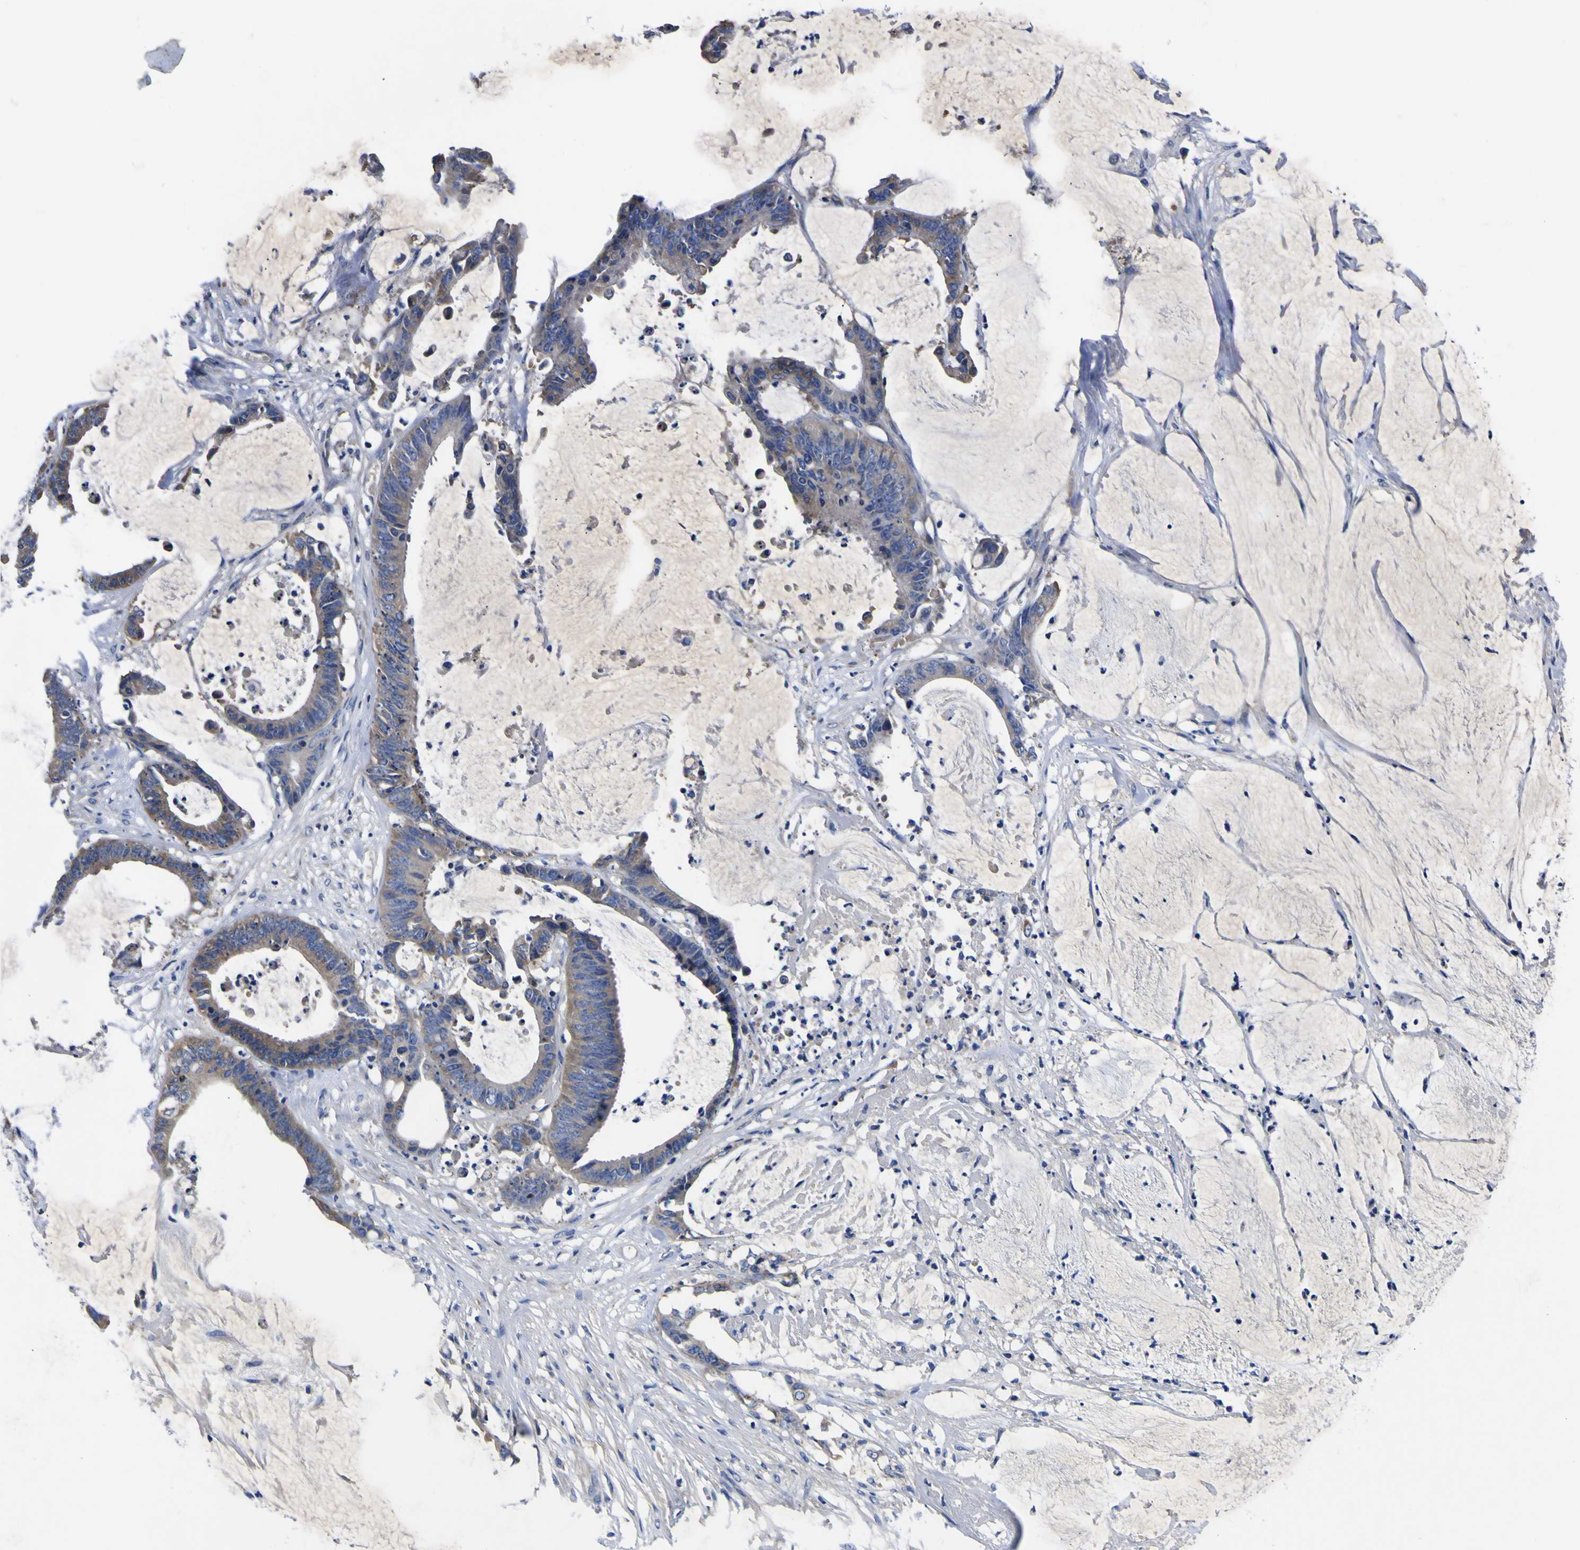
{"staining": {"intensity": "negative", "quantity": "none", "location": "none"}, "tissue": "colorectal cancer", "cell_type": "Tumor cells", "image_type": "cancer", "snomed": [{"axis": "morphology", "description": "Adenocarcinoma, NOS"}, {"axis": "topography", "description": "Rectum"}], "caption": "Immunohistochemical staining of human colorectal cancer (adenocarcinoma) demonstrates no significant positivity in tumor cells.", "gene": "VASN", "patient": {"sex": "female", "age": 66}}